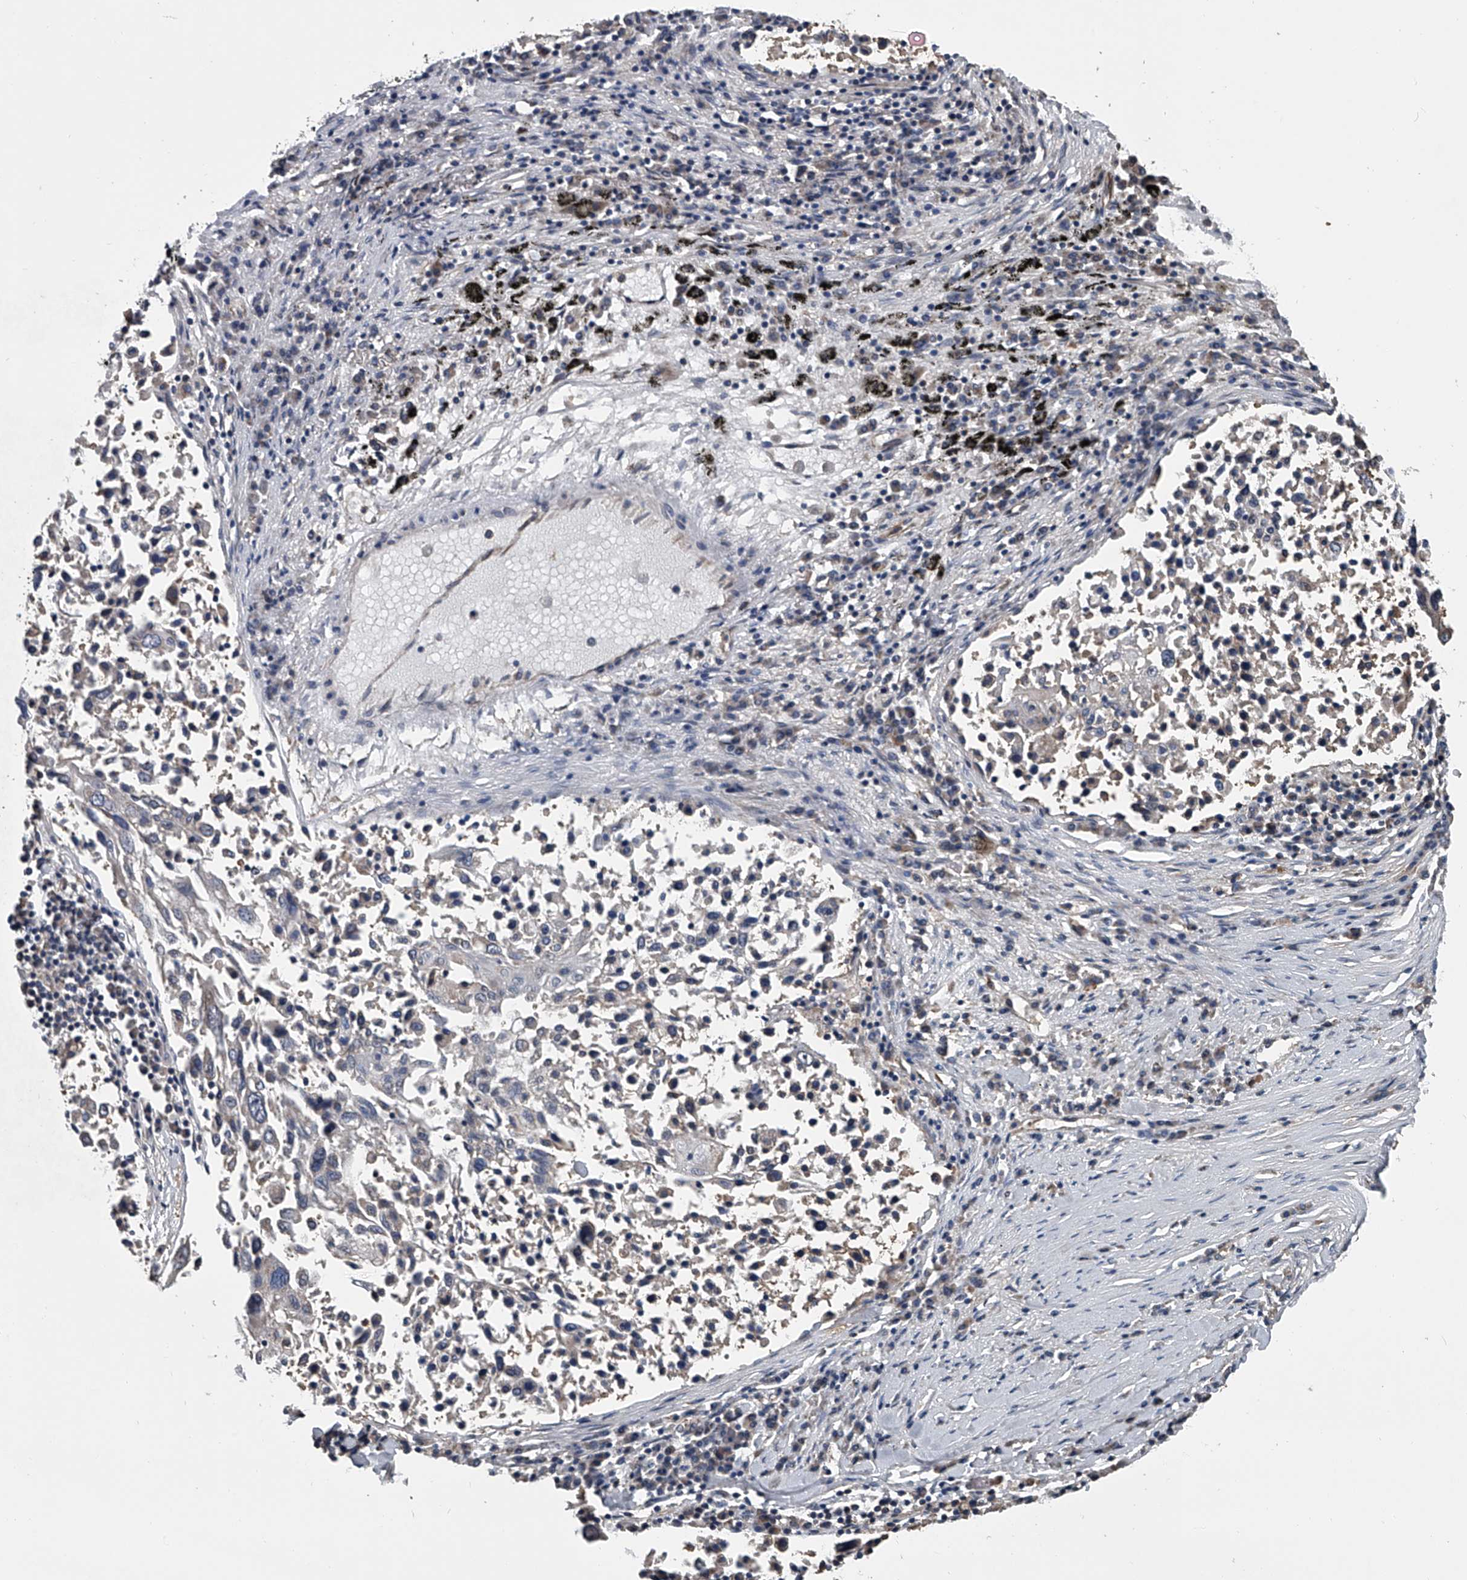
{"staining": {"intensity": "negative", "quantity": "none", "location": "none"}, "tissue": "lung cancer", "cell_type": "Tumor cells", "image_type": "cancer", "snomed": [{"axis": "morphology", "description": "Squamous cell carcinoma, NOS"}, {"axis": "topography", "description": "Lung"}], "caption": "Micrograph shows no significant protein positivity in tumor cells of squamous cell carcinoma (lung). Nuclei are stained in blue.", "gene": "LDLRAD2", "patient": {"sex": "male", "age": 65}}